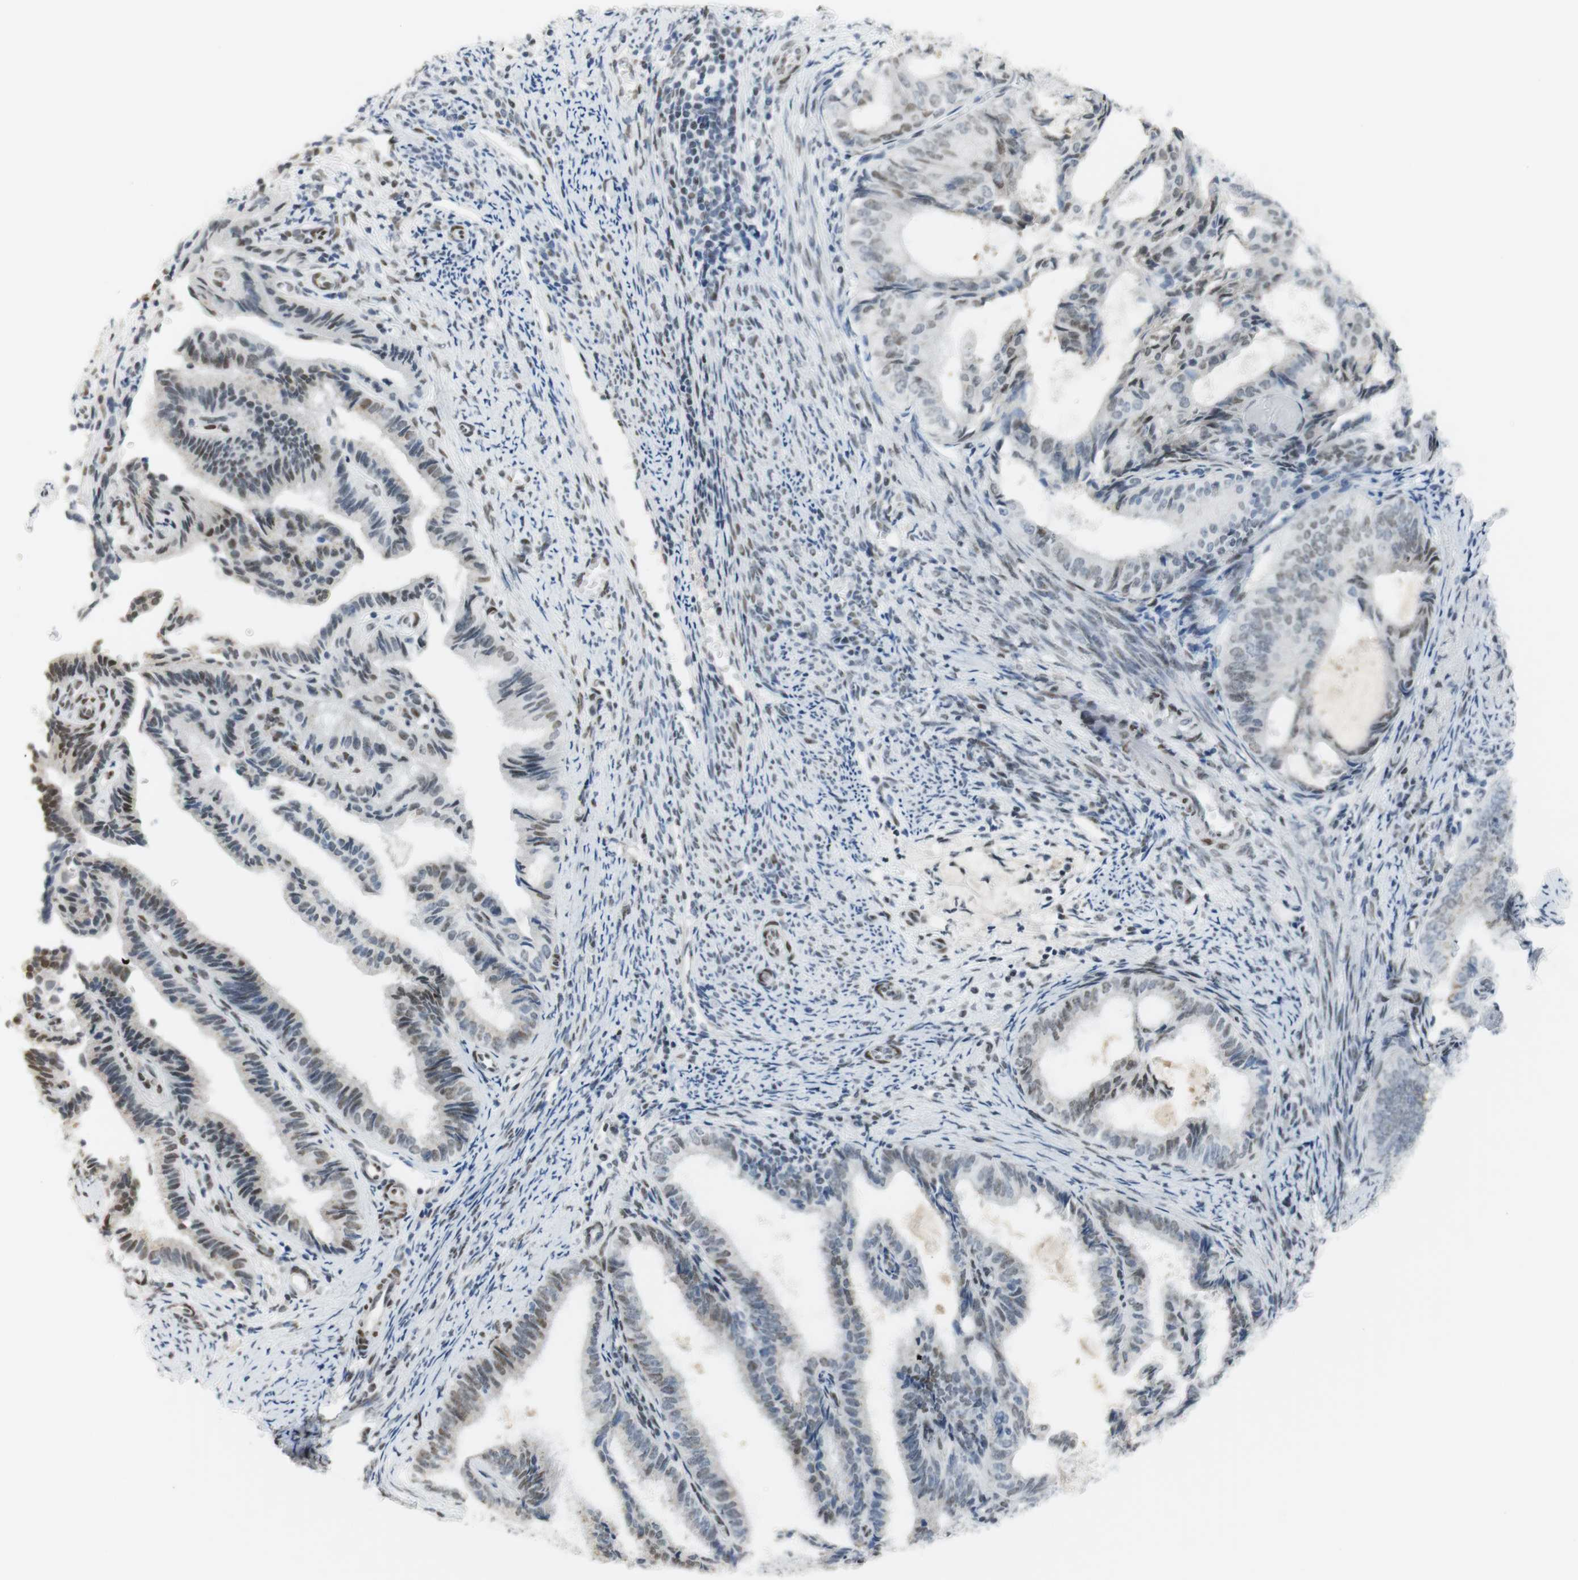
{"staining": {"intensity": "weak", "quantity": "25%-75%", "location": "nuclear"}, "tissue": "endometrial cancer", "cell_type": "Tumor cells", "image_type": "cancer", "snomed": [{"axis": "morphology", "description": "Adenocarcinoma, NOS"}, {"axis": "topography", "description": "Endometrium"}], "caption": "A brown stain shows weak nuclear staining of a protein in human endometrial cancer tumor cells.", "gene": "BMI1", "patient": {"sex": "female", "age": 58}}